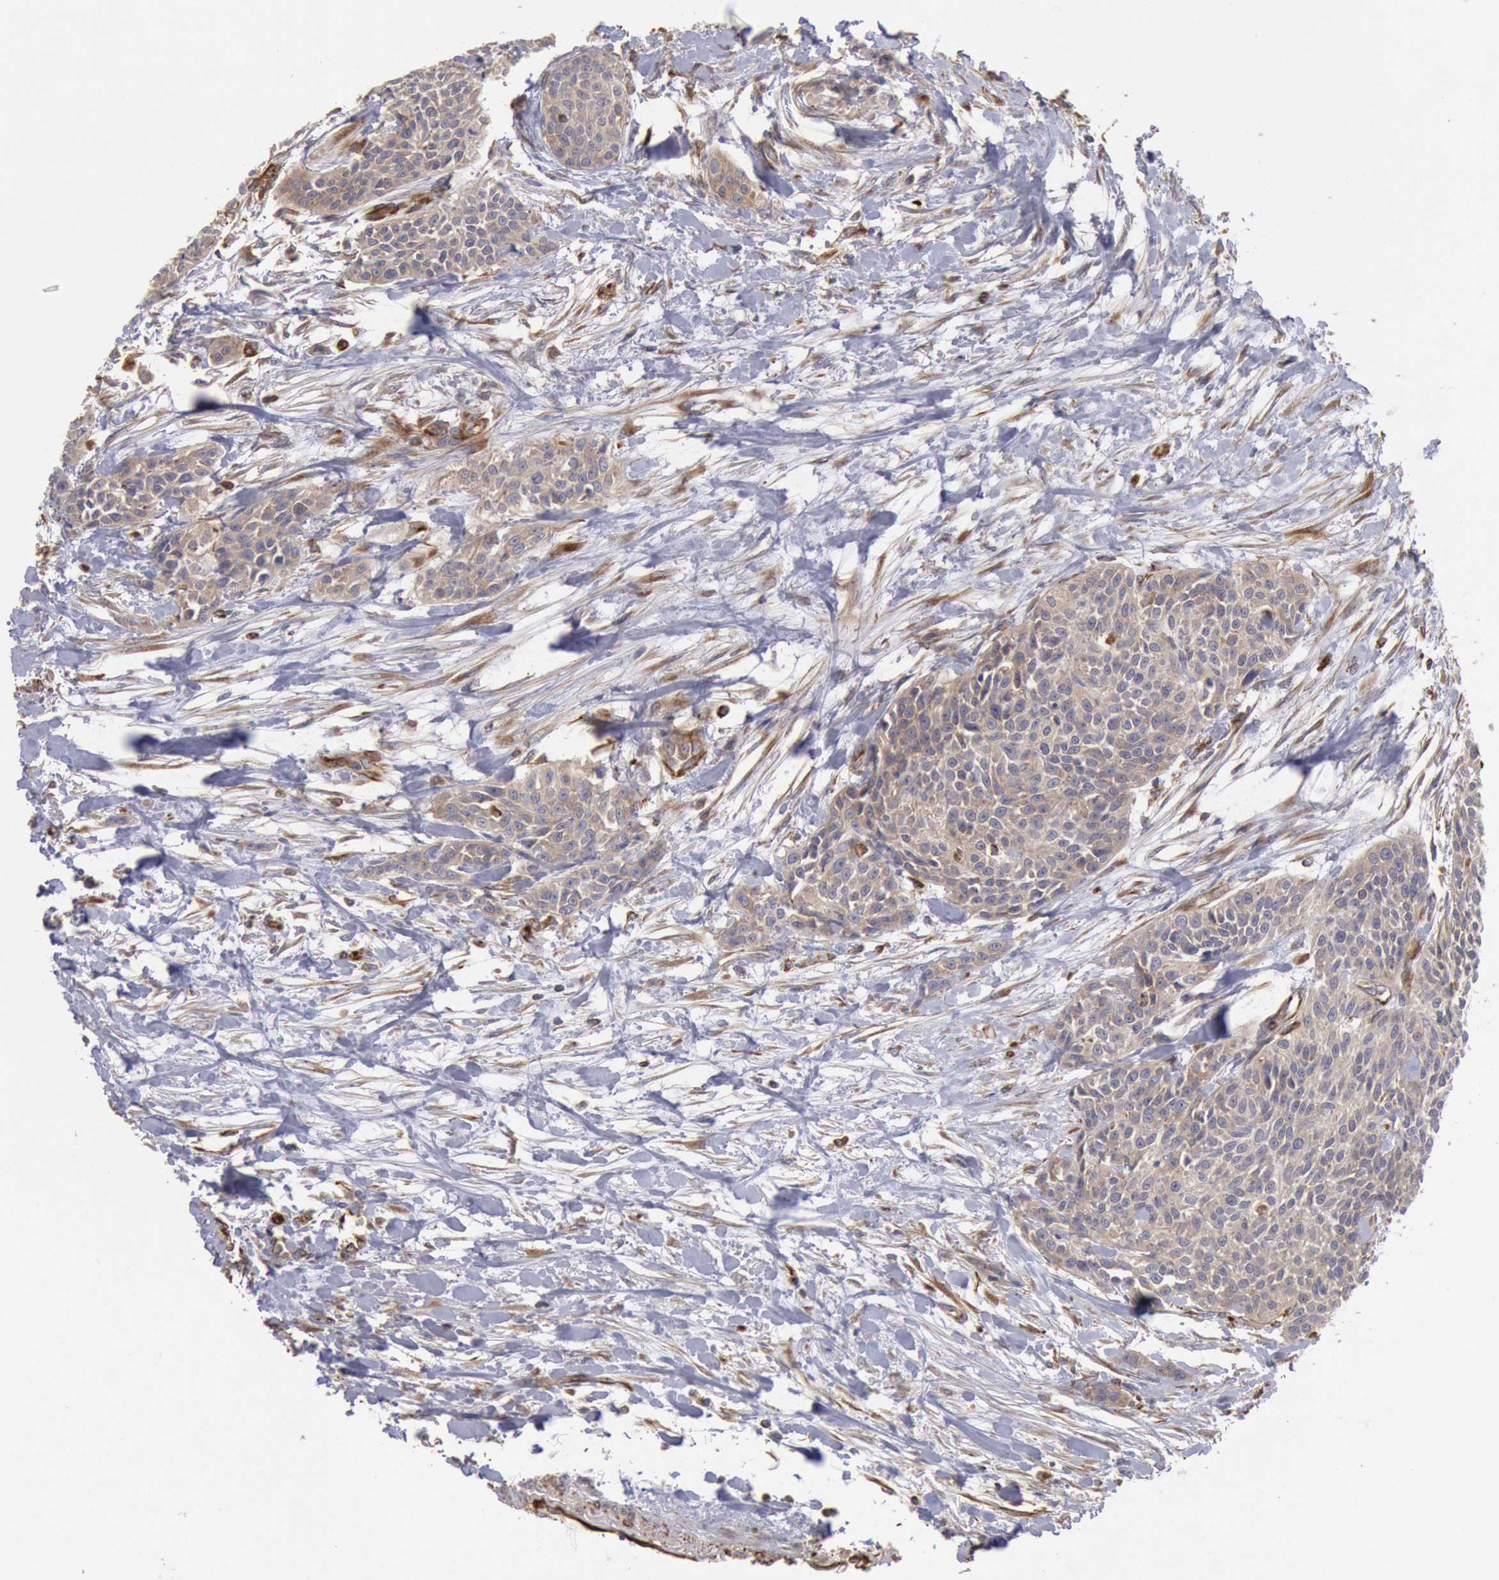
{"staining": {"intensity": "weak", "quantity": ">75%", "location": "cytoplasmic/membranous"}, "tissue": "urothelial cancer", "cell_type": "Tumor cells", "image_type": "cancer", "snomed": [{"axis": "morphology", "description": "Urothelial carcinoma, High grade"}, {"axis": "topography", "description": "Urinary bladder"}], "caption": "Immunohistochemistry image of neoplastic tissue: human urothelial cancer stained using IHC shows low levels of weak protein expression localized specifically in the cytoplasmic/membranous of tumor cells, appearing as a cytoplasmic/membranous brown color.", "gene": "RNF139", "patient": {"sex": "male", "age": 56}}